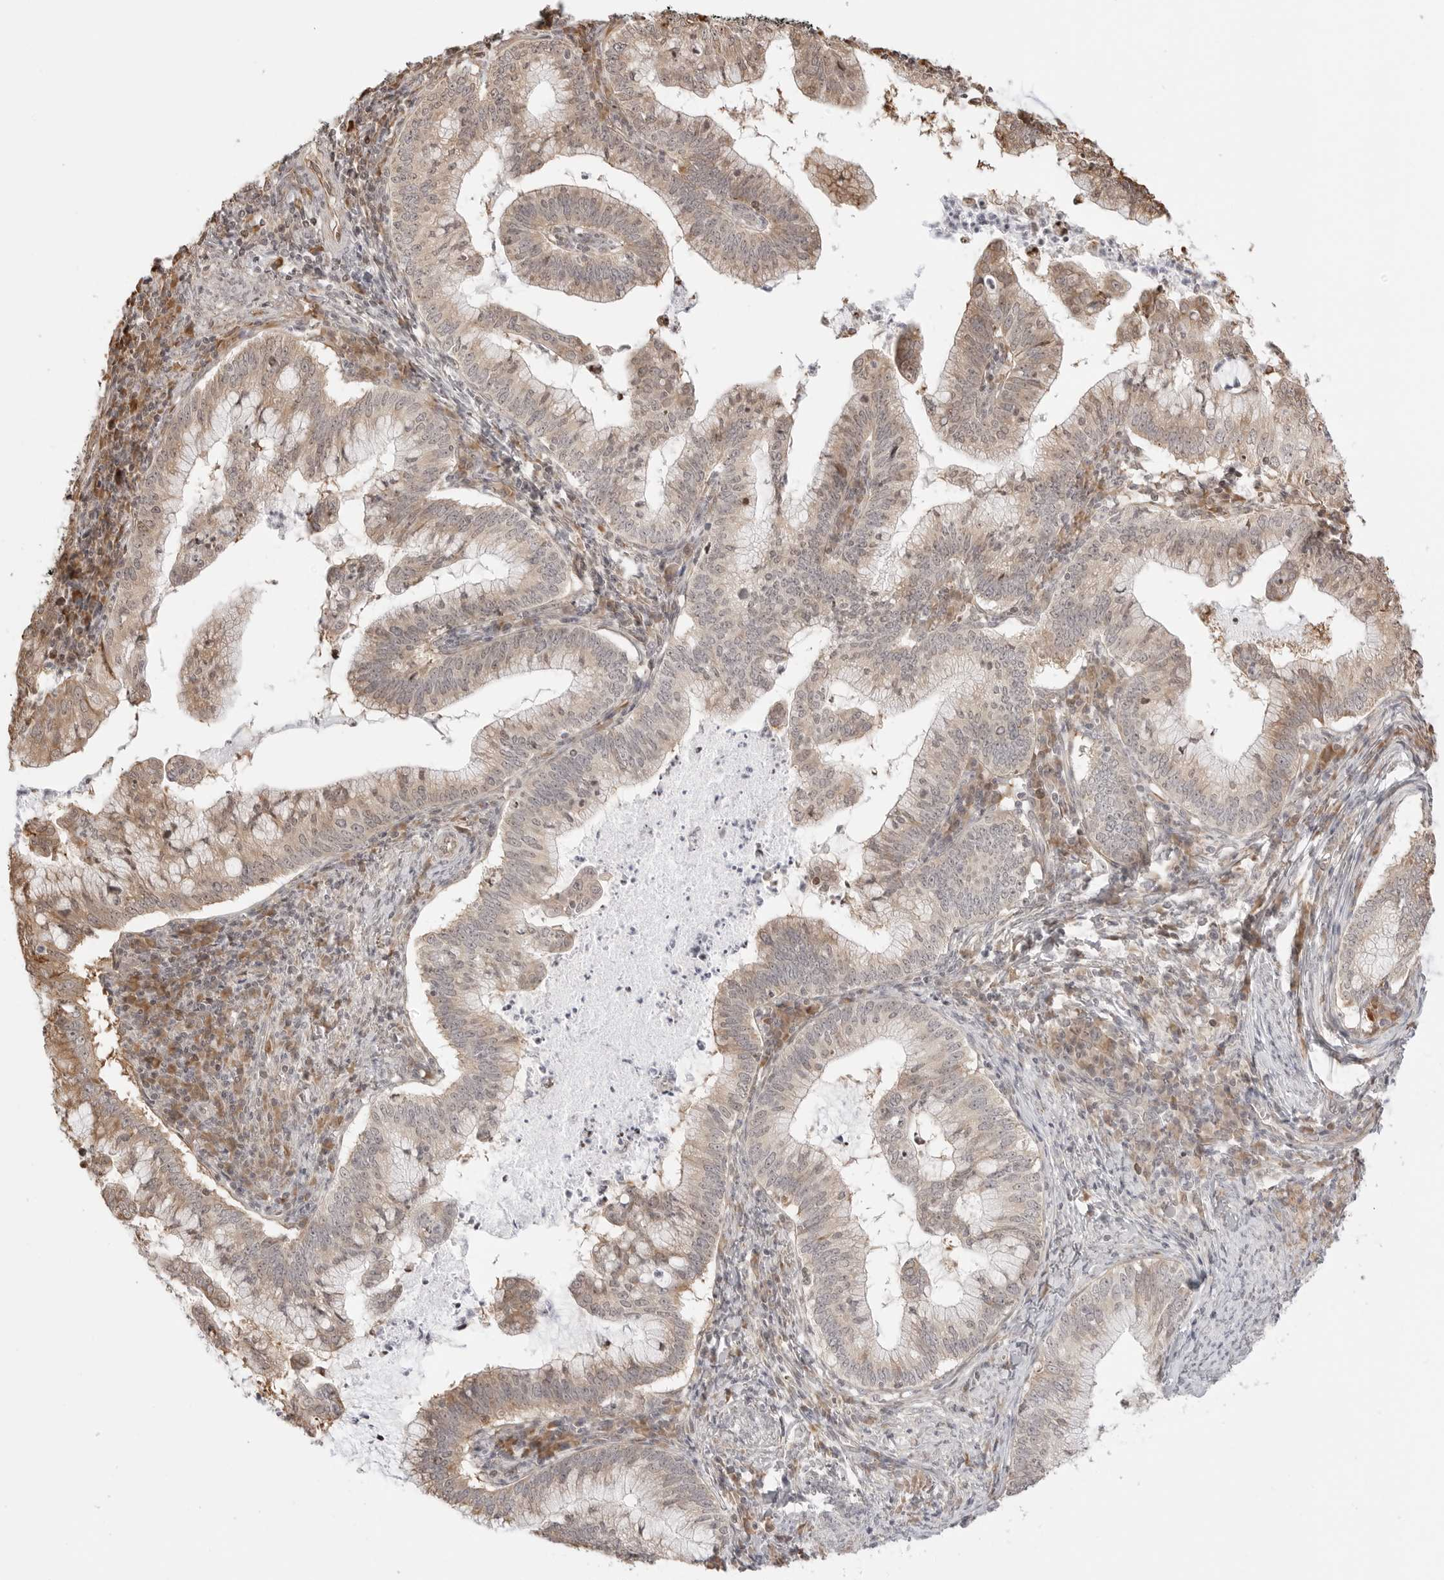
{"staining": {"intensity": "weak", "quantity": "<25%", "location": "cytoplasmic/membranous,nuclear"}, "tissue": "cervical cancer", "cell_type": "Tumor cells", "image_type": "cancer", "snomed": [{"axis": "morphology", "description": "Adenocarcinoma, NOS"}, {"axis": "topography", "description": "Cervix"}], "caption": "Immunohistochemical staining of human cervical cancer (adenocarcinoma) shows no significant positivity in tumor cells. Brightfield microscopy of immunohistochemistry stained with DAB (brown) and hematoxylin (blue), captured at high magnification.", "gene": "FKBP14", "patient": {"sex": "female", "age": 36}}